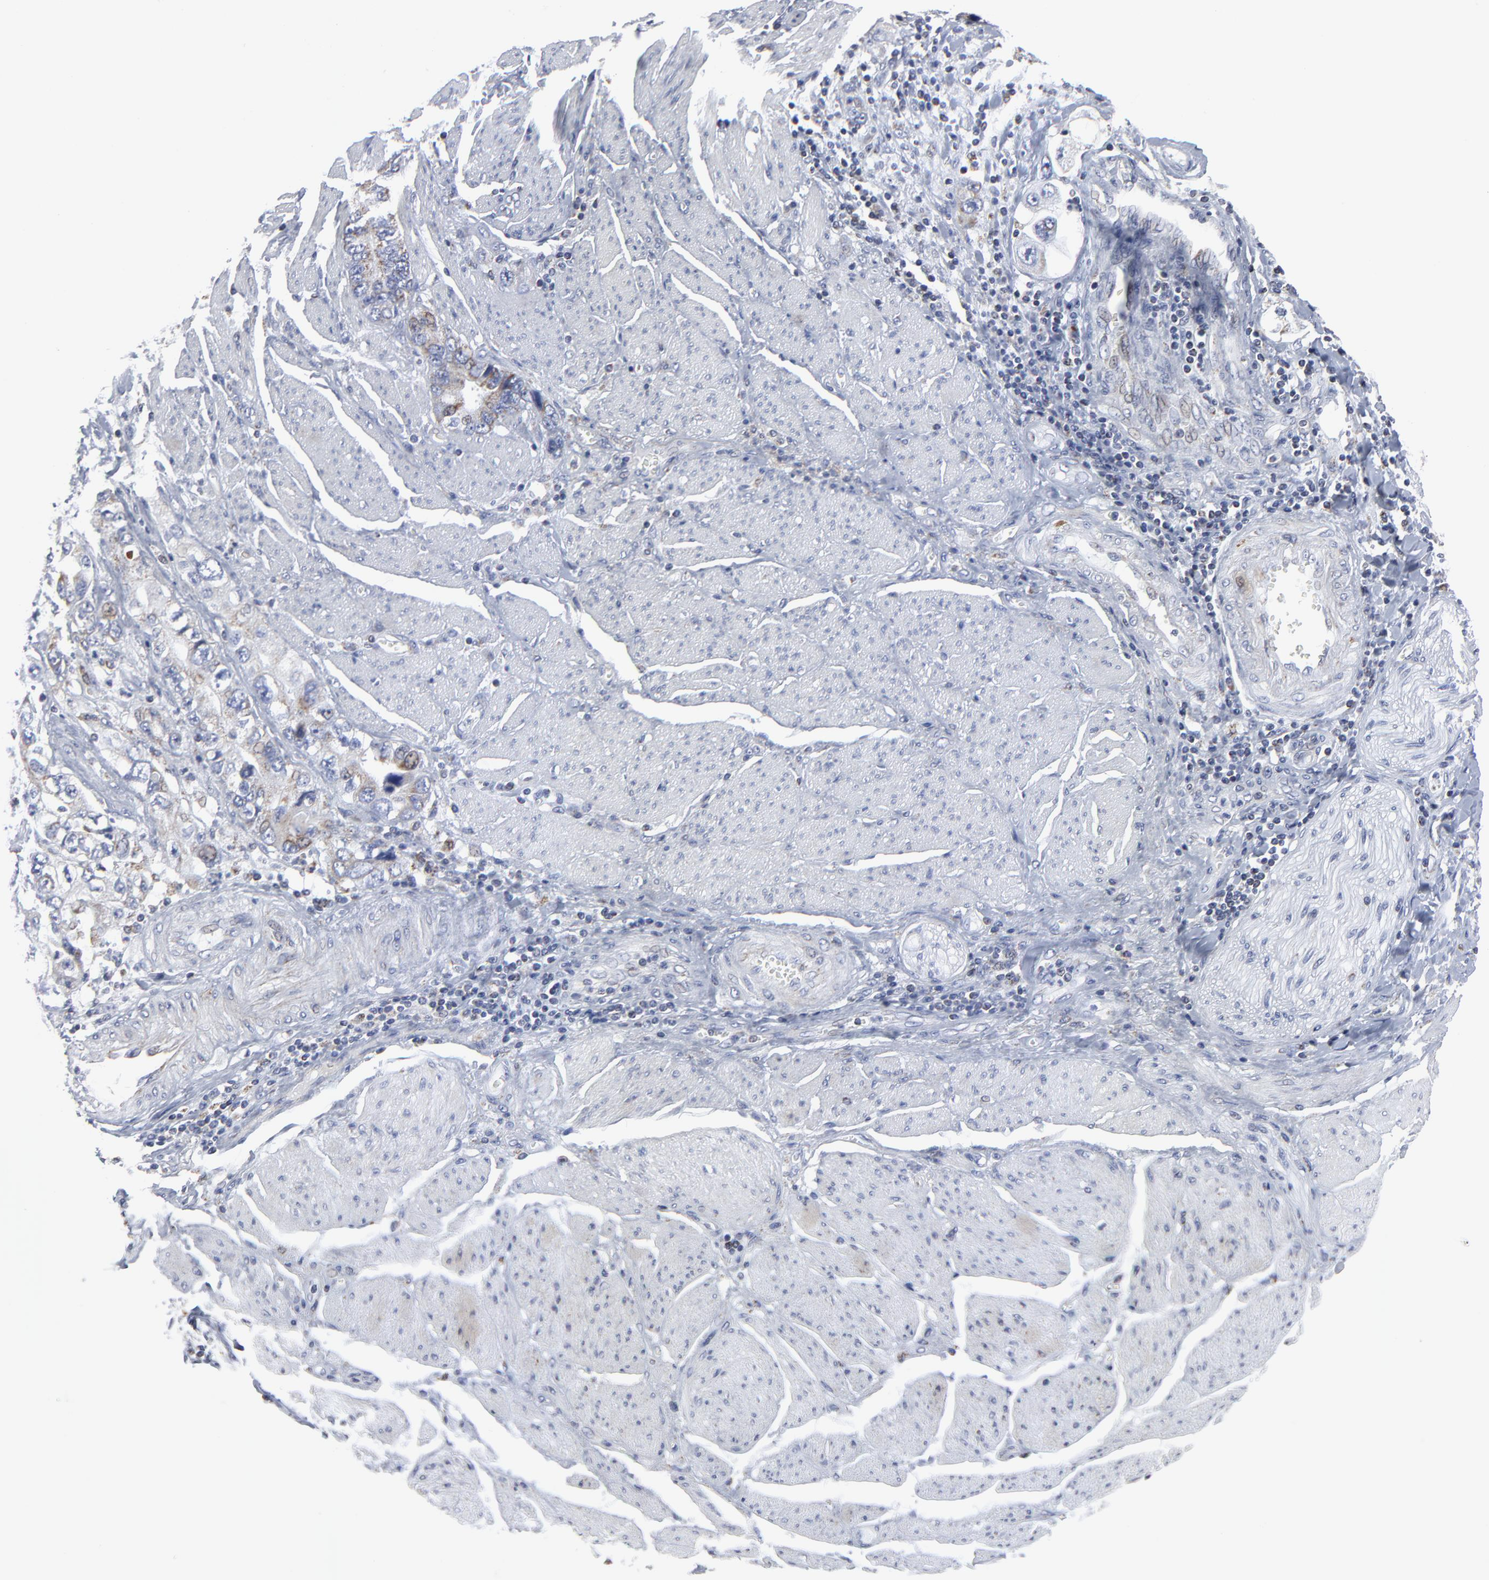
{"staining": {"intensity": "weak", "quantity": "<25%", "location": "cytoplasmic/membranous"}, "tissue": "stomach cancer", "cell_type": "Tumor cells", "image_type": "cancer", "snomed": [{"axis": "morphology", "description": "Adenocarcinoma, NOS"}, {"axis": "topography", "description": "Pancreas"}, {"axis": "topography", "description": "Stomach, upper"}], "caption": "Immunohistochemical staining of stomach adenocarcinoma reveals no significant expression in tumor cells.", "gene": "TXNRD2", "patient": {"sex": "male", "age": 77}}